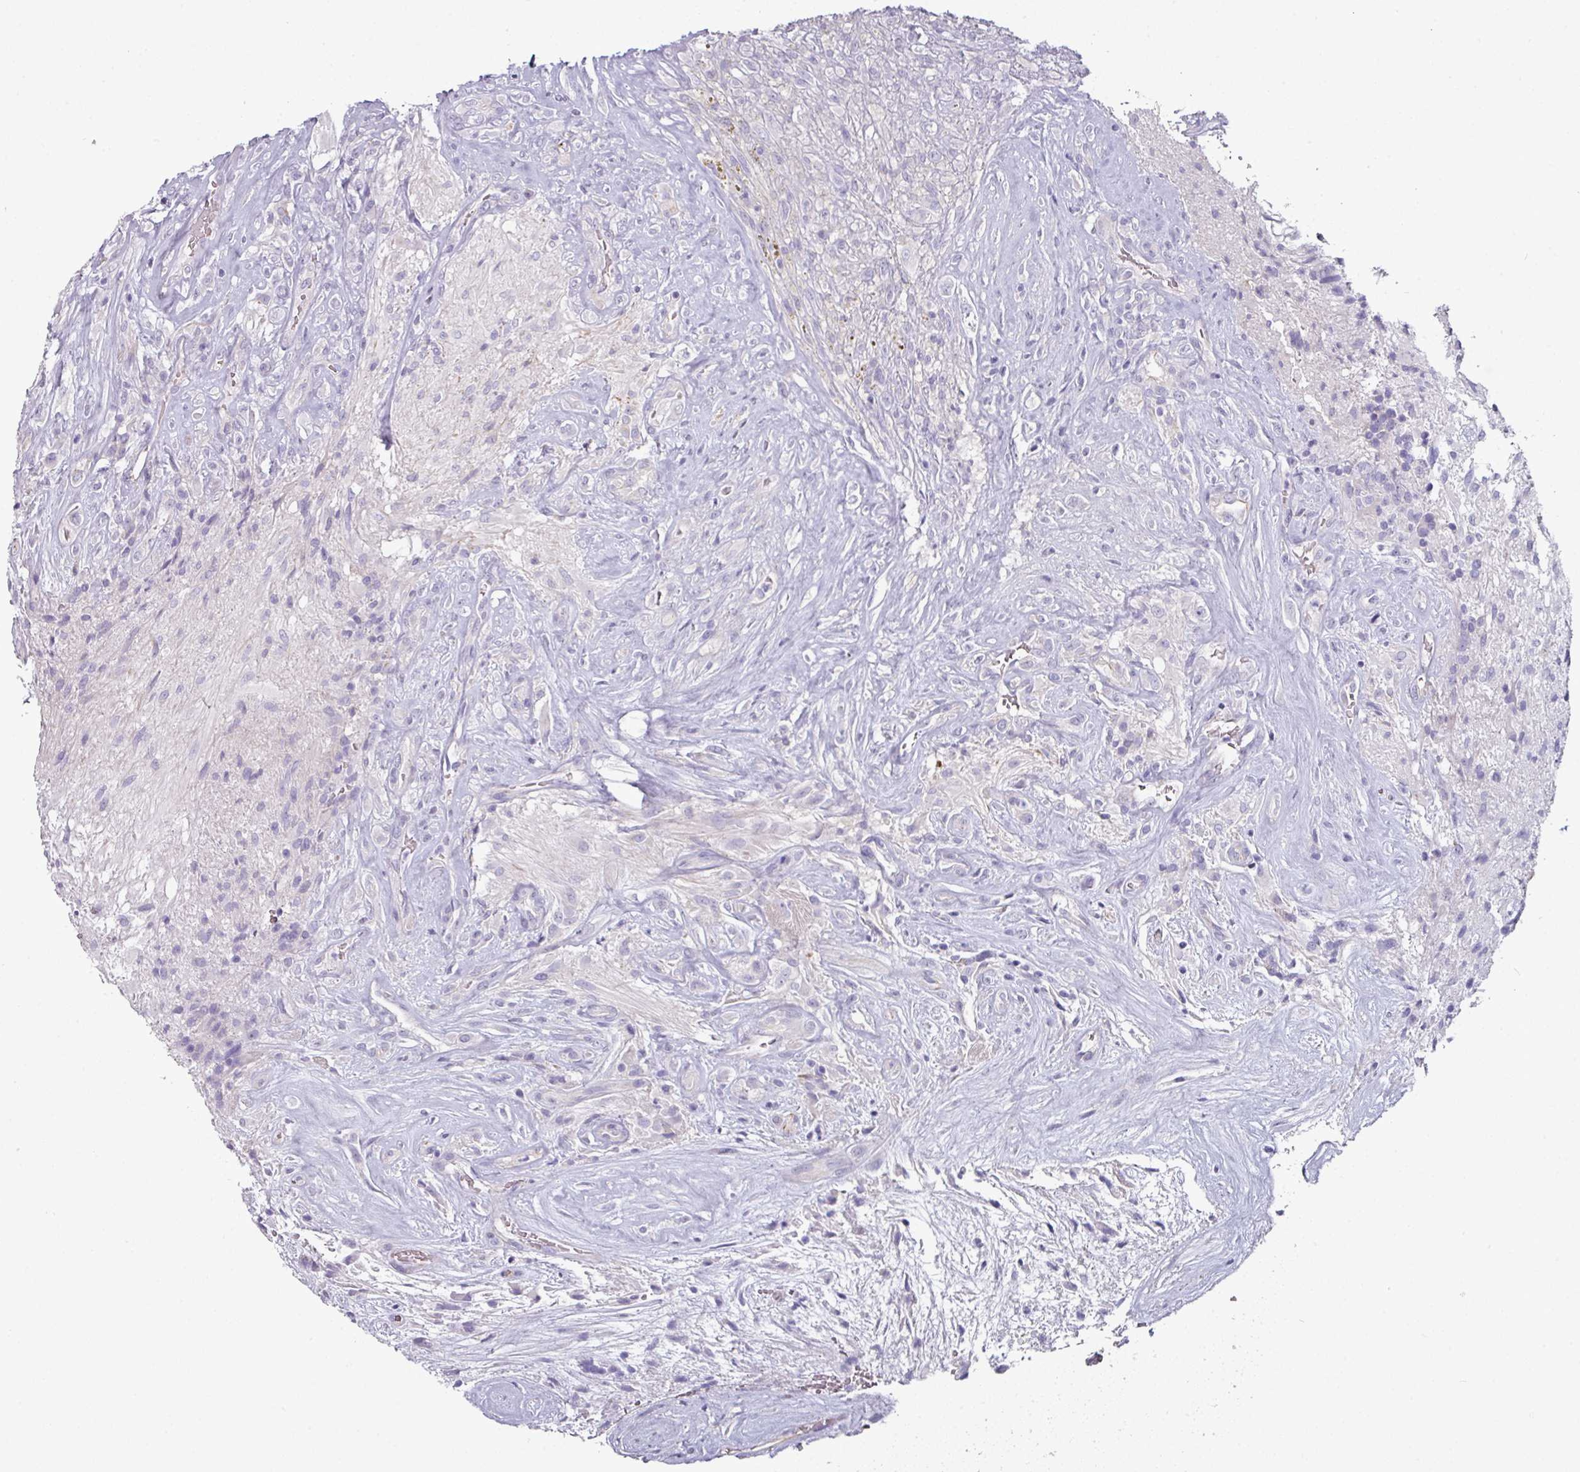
{"staining": {"intensity": "negative", "quantity": "none", "location": "none"}, "tissue": "glioma", "cell_type": "Tumor cells", "image_type": "cancer", "snomed": [{"axis": "morphology", "description": "Glioma, malignant, High grade"}, {"axis": "topography", "description": "Brain"}], "caption": "Tumor cells are negative for brown protein staining in malignant glioma (high-grade).", "gene": "SLC17A7", "patient": {"sex": "male", "age": 56}}